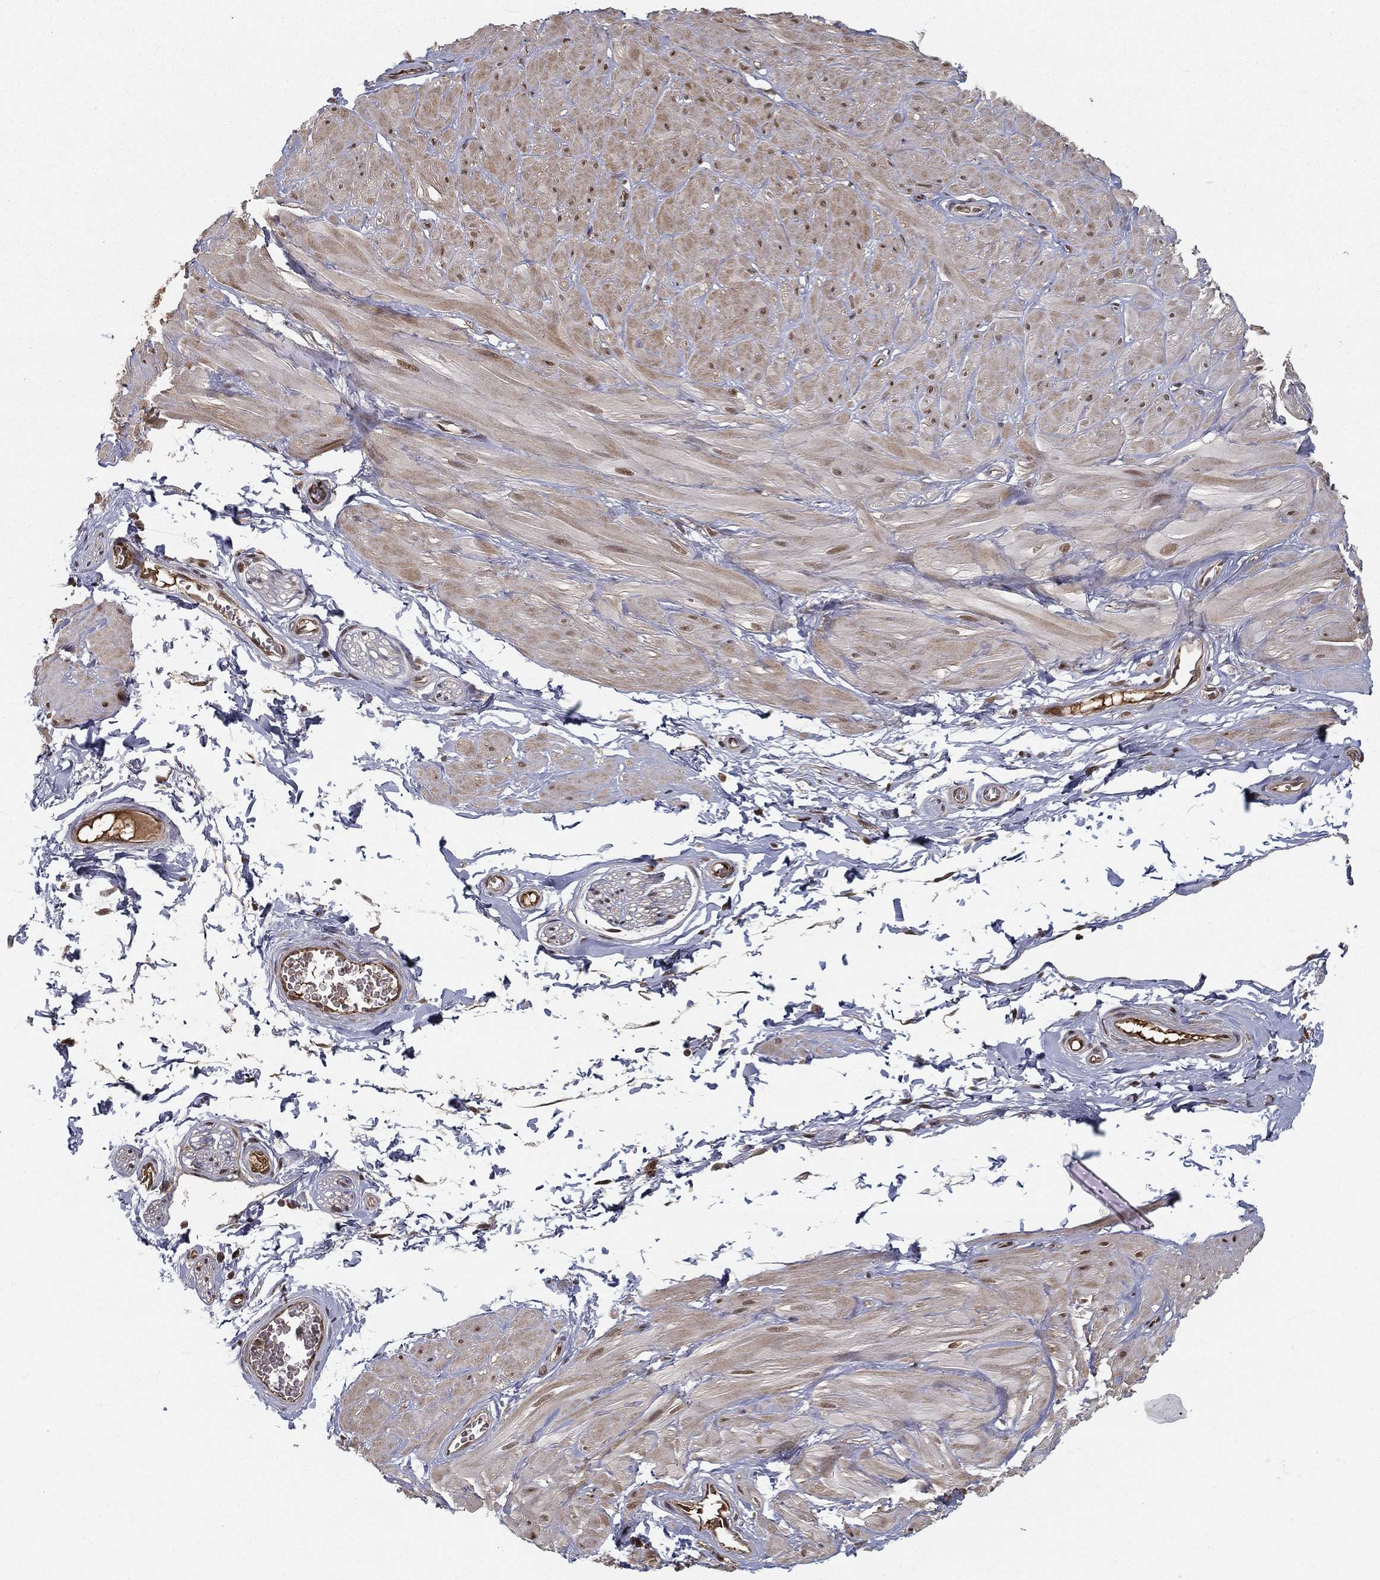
{"staining": {"intensity": "weak", "quantity": "<25%", "location": "cytoplasmic/membranous"}, "tissue": "soft tissue", "cell_type": "Fibroblasts", "image_type": "normal", "snomed": [{"axis": "morphology", "description": "Normal tissue, NOS"}, {"axis": "topography", "description": "Smooth muscle"}, {"axis": "topography", "description": "Peripheral nerve tissue"}], "caption": "Immunohistochemical staining of normal soft tissue exhibits no significant staining in fibroblasts. (Immunohistochemistry, brightfield microscopy, high magnification).", "gene": "SLC6A6", "patient": {"sex": "male", "age": 22}}